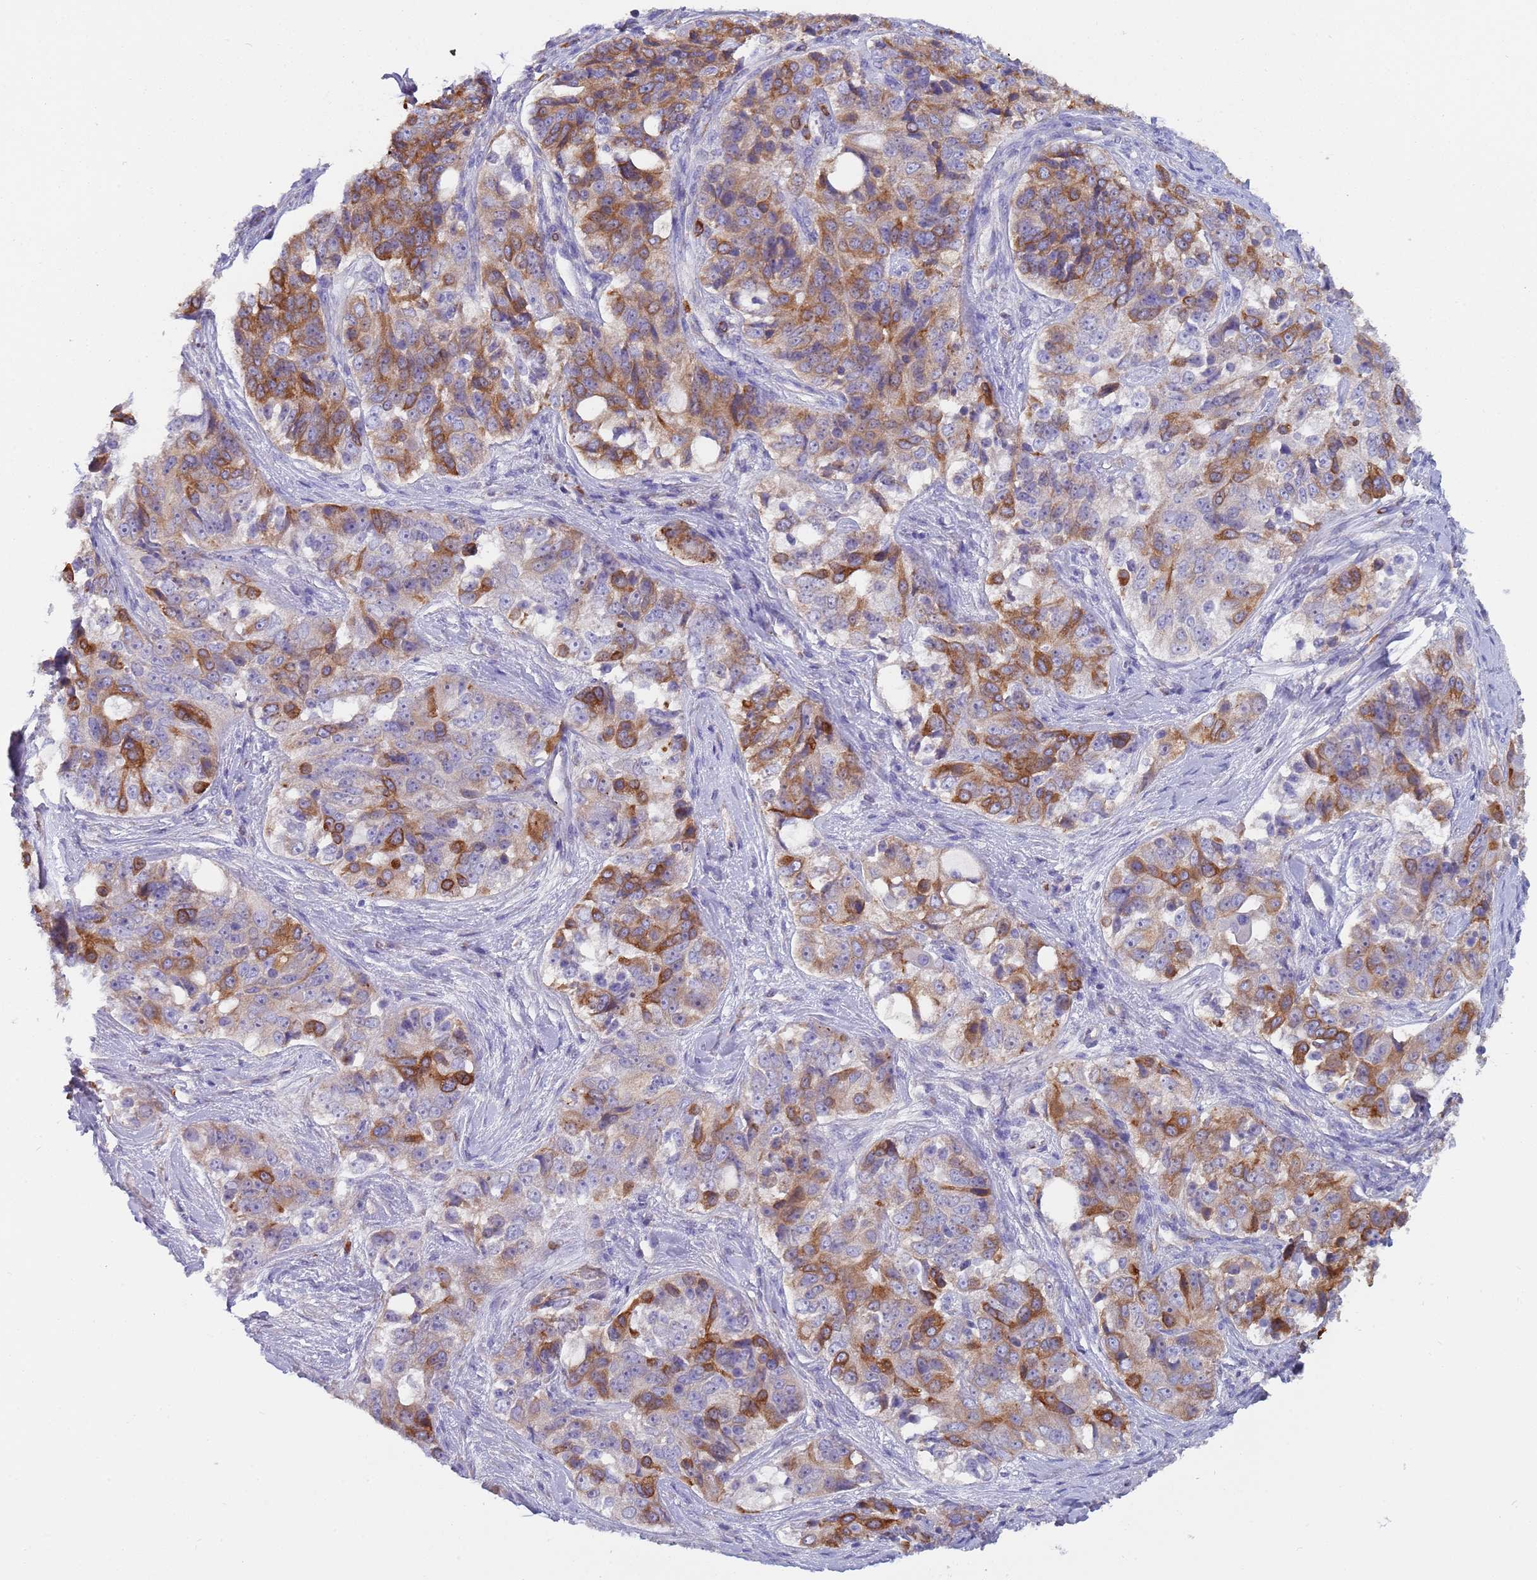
{"staining": {"intensity": "moderate", "quantity": "25%-75%", "location": "cytoplasmic/membranous"}, "tissue": "ovarian cancer", "cell_type": "Tumor cells", "image_type": "cancer", "snomed": [{"axis": "morphology", "description": "Carcinoma, endometroid"}, {"axis": "topography", "description": "Ovary"}], "caption": "Immunohistochemistry (IHC) of ovarian endometroid carcinoma displays medium levels of moderate cytoplasmic/membranous staining in about 25%-75% of tumor cells.", "gene": "ZNF844", "patient": {"sex": "female", "age": 51}}